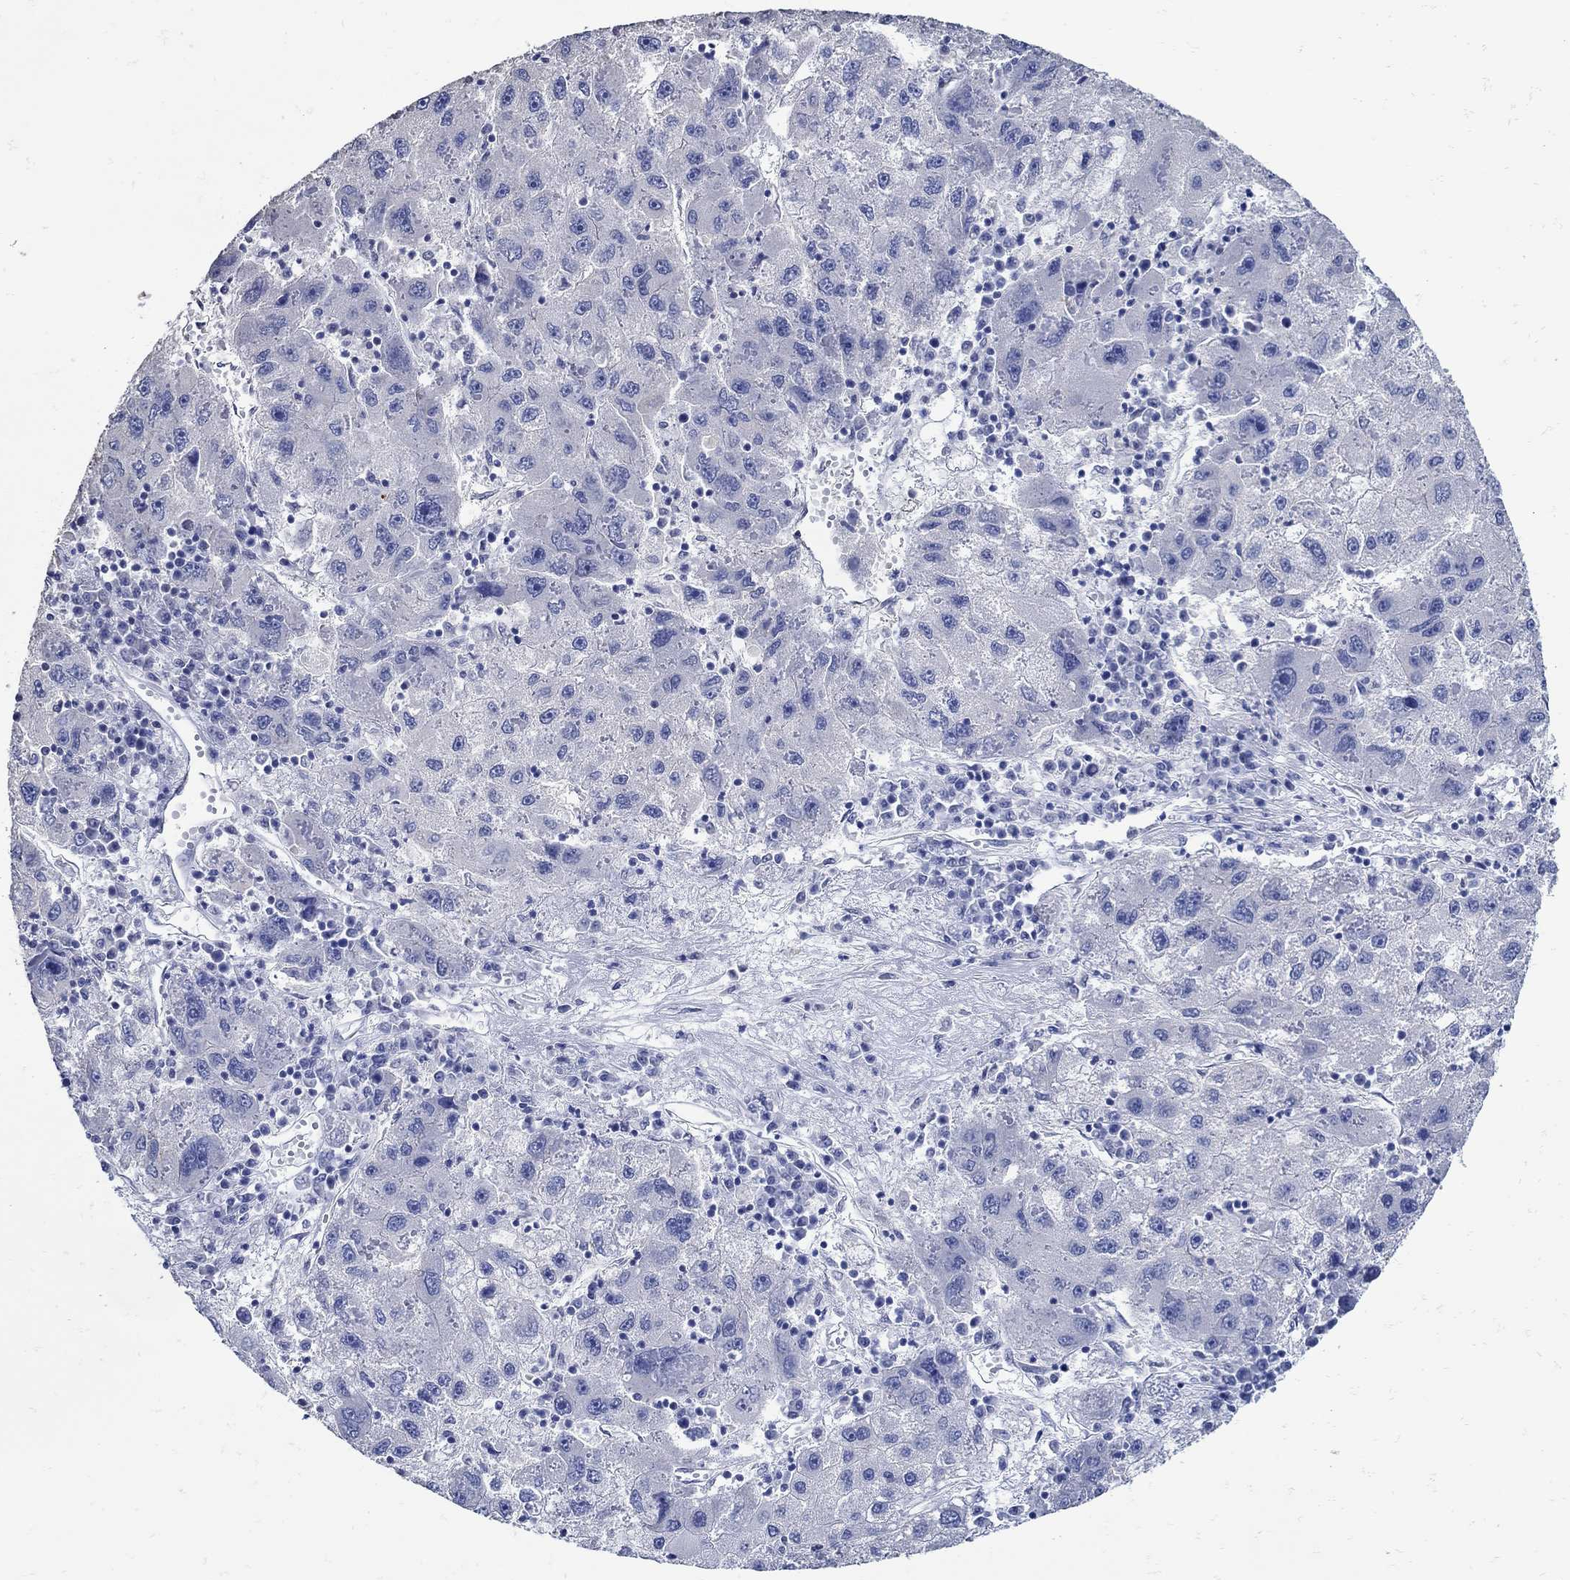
{"staining": {"intensity": "negative", "quantity": "none", "location": "none"}, "tissue": "liver cancer", "cell_type": "Tumor cells", "image_type": "cancer", "snomed": [{"axis": "morphology", "description": "Carcinoma, Hepatocellular, NOS"}, {"axis": "topography", "description": "Liver"}], "caption": "This micrograph is of liver cancer (hepatocellular carcinoma) stained with IHC to label a protein in brown with the nuclei are counter-stained blue. There is no staining in tumor cells.", "gene": "KCNN3", "patient": {"sex": "male", "age": 75}}